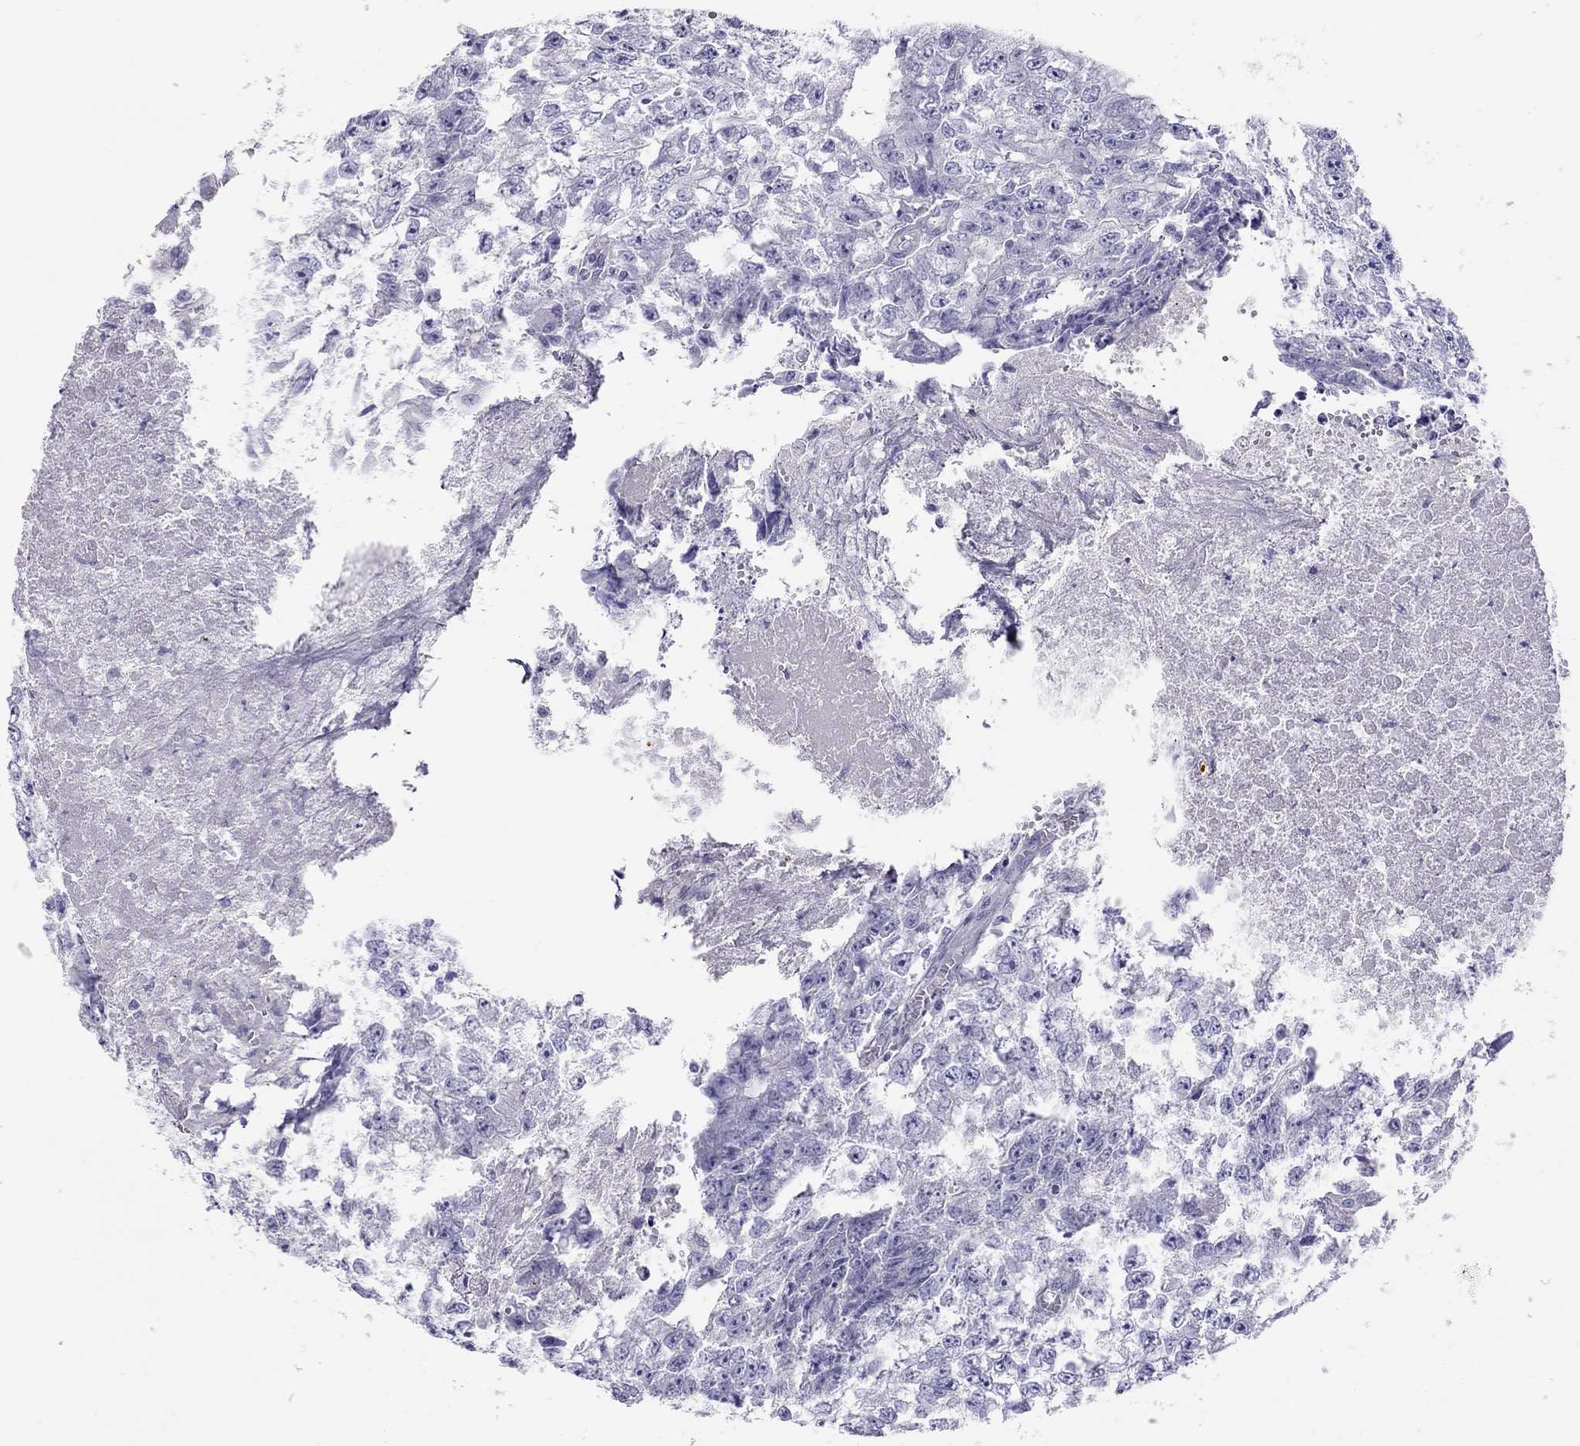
{"staining": {"intensity": "negative", "quantity": "none", "location": "none"}, "tissue": "testis cancer", "cell_type": "Tumor cells", "image_type": "cancer", "snomed": [{"axis": "morphology", "description": "Carcinoma, Embryonal, NOS"}, {"axis": "morphology", "description": "Teratoma, malignant, NOS"}, {"axis": "topography", "description": "Testis"}], "caption": "This is an immunohistochemistry (IHC) histopathology image of human embryonal carcinoma (testis). There is no expression in tumor cells.", "gene": "PSMB11", "patient": {"sex": "male", "age": 24}}